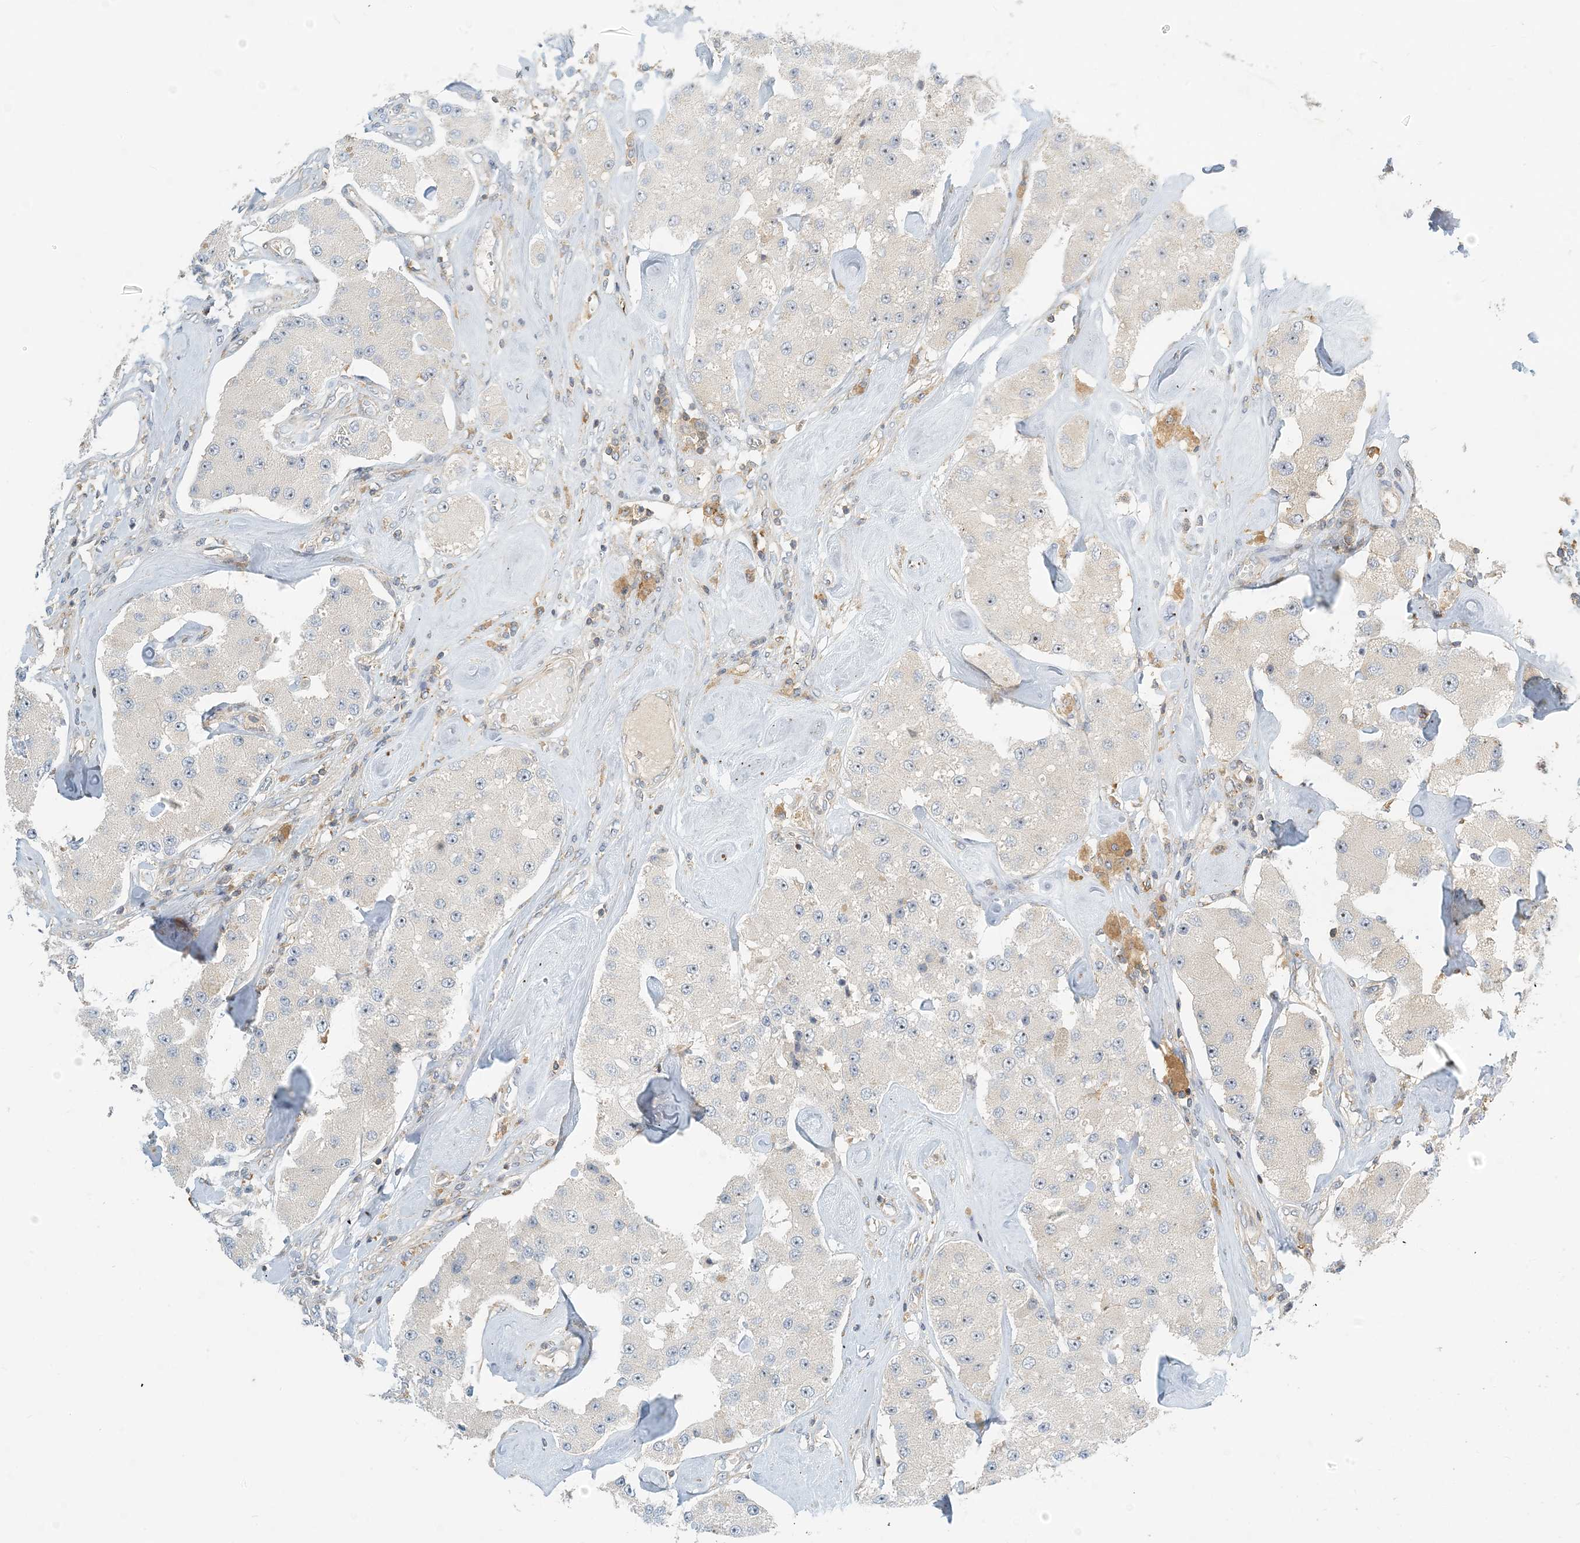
{"staining": {"intensity": "negative", "quantity": "none", "location": "none"}, "tissue": "carcinoid", "cell_type": "Tumor cells", "image_type": "cancer", "snomed": [{"axis": "morphology", "description": "Carcinoid, malignant, NOS"}, {"axis": "topography", "description": "Pancreas"}], "caption": "A histopathology image of carcinoid (malignant) stained for a protein displays no brown staining in tumor cells.", "gene": "COLEC11", "patient": {"sex": "male", "age": 41}}